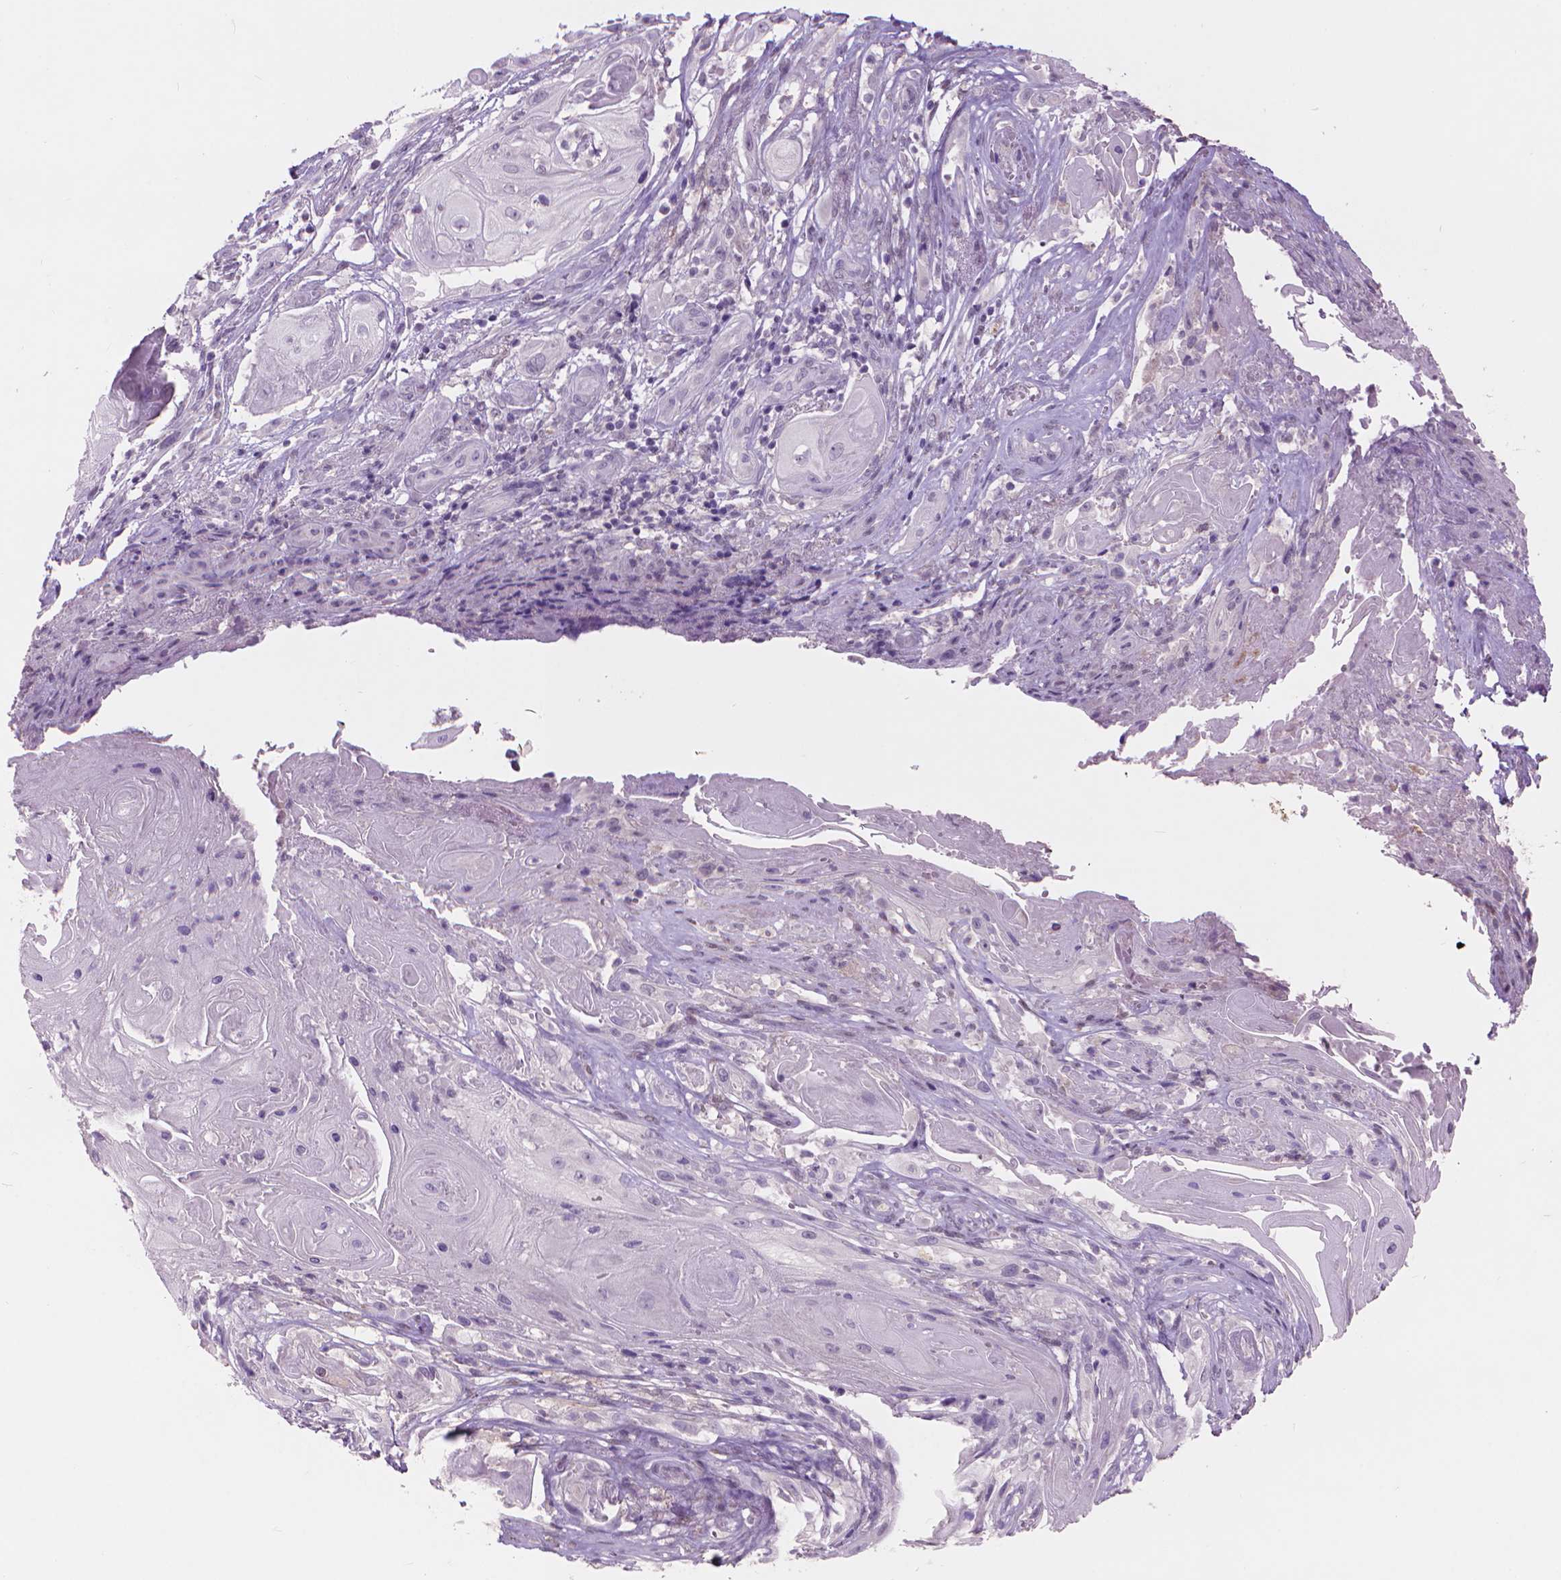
{"staining": {"intensity": "negative", "quantity": "none", "location": "none"}, "tissue": "skin cancer", "cell_type": "Tumor cells", "image_type": "cancer", "snomed": [{"axis": "morphology", "description": "Squamous cell carcinoma, NOS"}, {"axis": "topography", "description": "Skin"}], "caption": "DAB immunohistochemical staining of human skin squamous cell carcinoma exhibits no significant positivity in tumor cells.", "gene": "ENO2", "patient": {"sex": "male", "age": 62}}